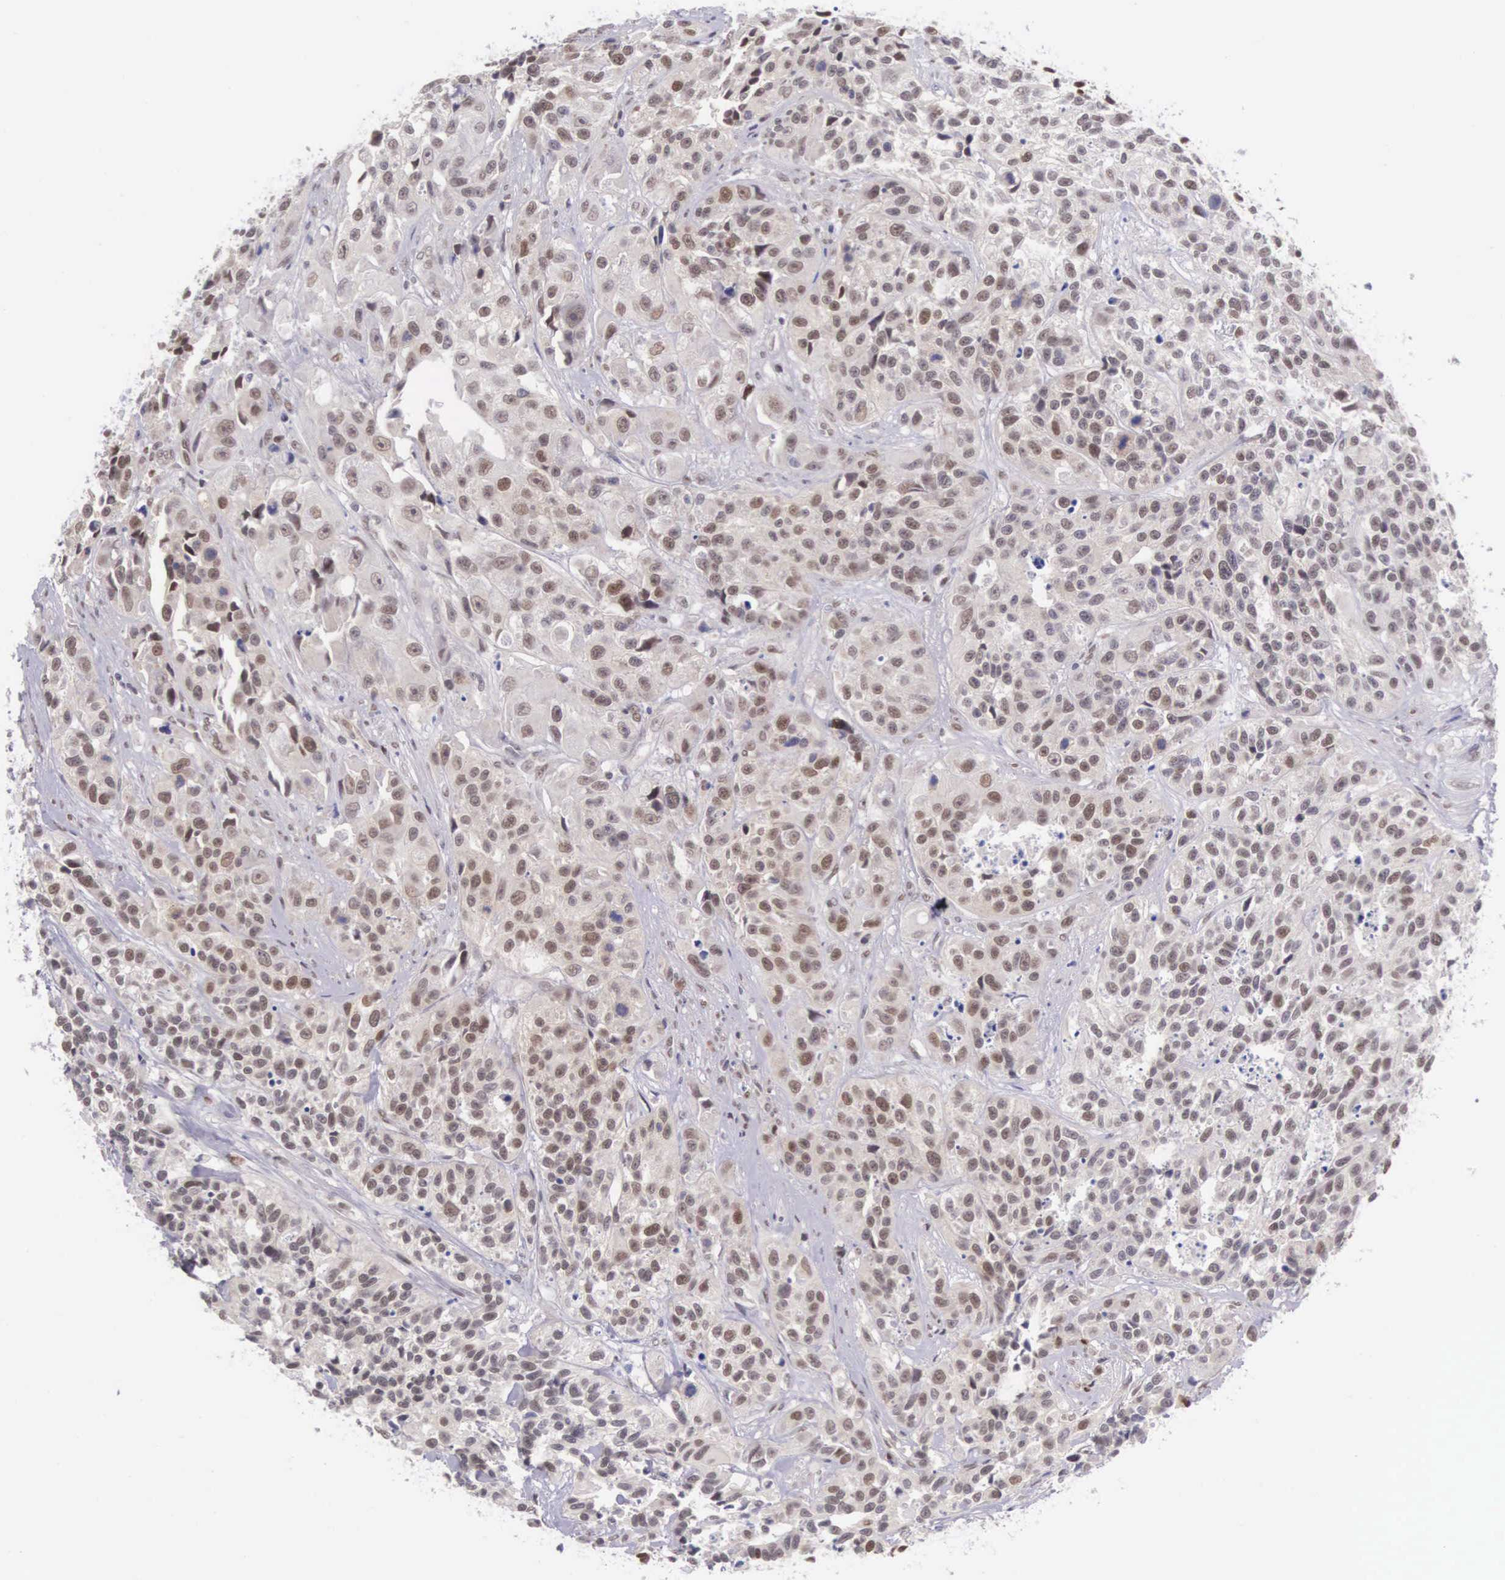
{"staining": {"intensity": "weak", "quantity": "25%-75%", "location": "nuclear"}, "tissue": "urothelial cancer", "cell_type": "Tumor cells", "image_type": "cancer", "snomed": [{"axis": "morphology", "description": "Urothelial carcinoma, High grade"}, {"axis": "topography", "description": "Urinary bladder"}], "caption": "This micrograph shows immunohistochemistry staining of human urothelial cancer, with low weak nuclear positivity in approximately 25%-75% of tumor cells.", "gene": "CCDC117", "patient": {"sex": "female", "age": 81}}